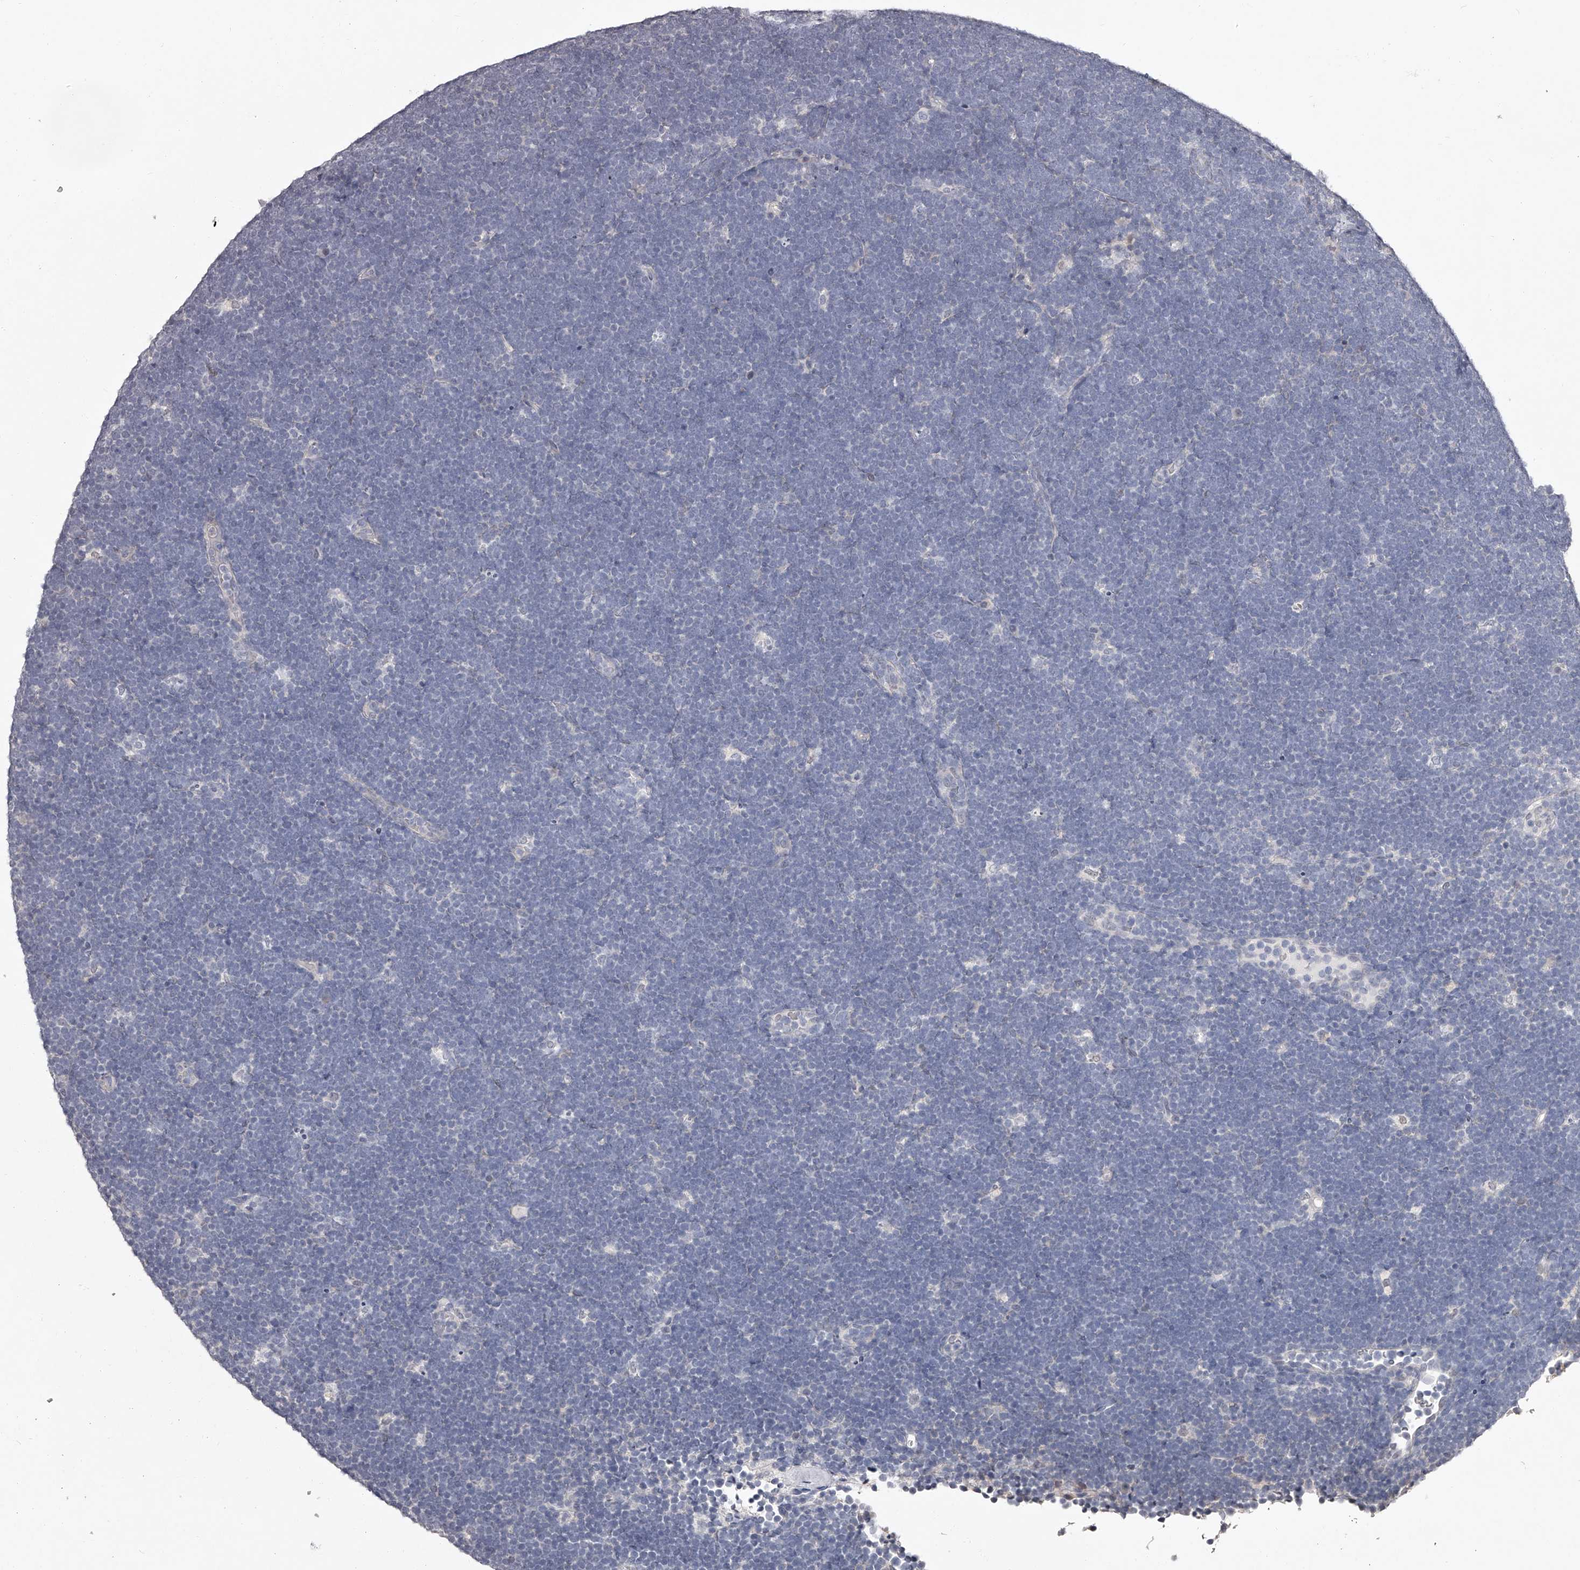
{"staining": {"intensity": "negative", "quantity": "none", "location": "none"}, "tissue": "lymphoma", "cell_type": "Tumor cells", "image_type": "cancer", "snomed": [{"axis": "morphology", "description": "Malignant lymphoma, non-Hodgkin's type, High grade"}, {"axis": "topography", "description": "Lymph node"}], "caption": "IHC of lymphoma demonstrates no staining in tumor cells. The staining is performed using DAB (3,3'-diaminobenzidine) brown chromogen with nuclei counter-stained in using hematoxylin.", "gene": "NT5DC1", "patient": {"sex": "male", "age": 13}}